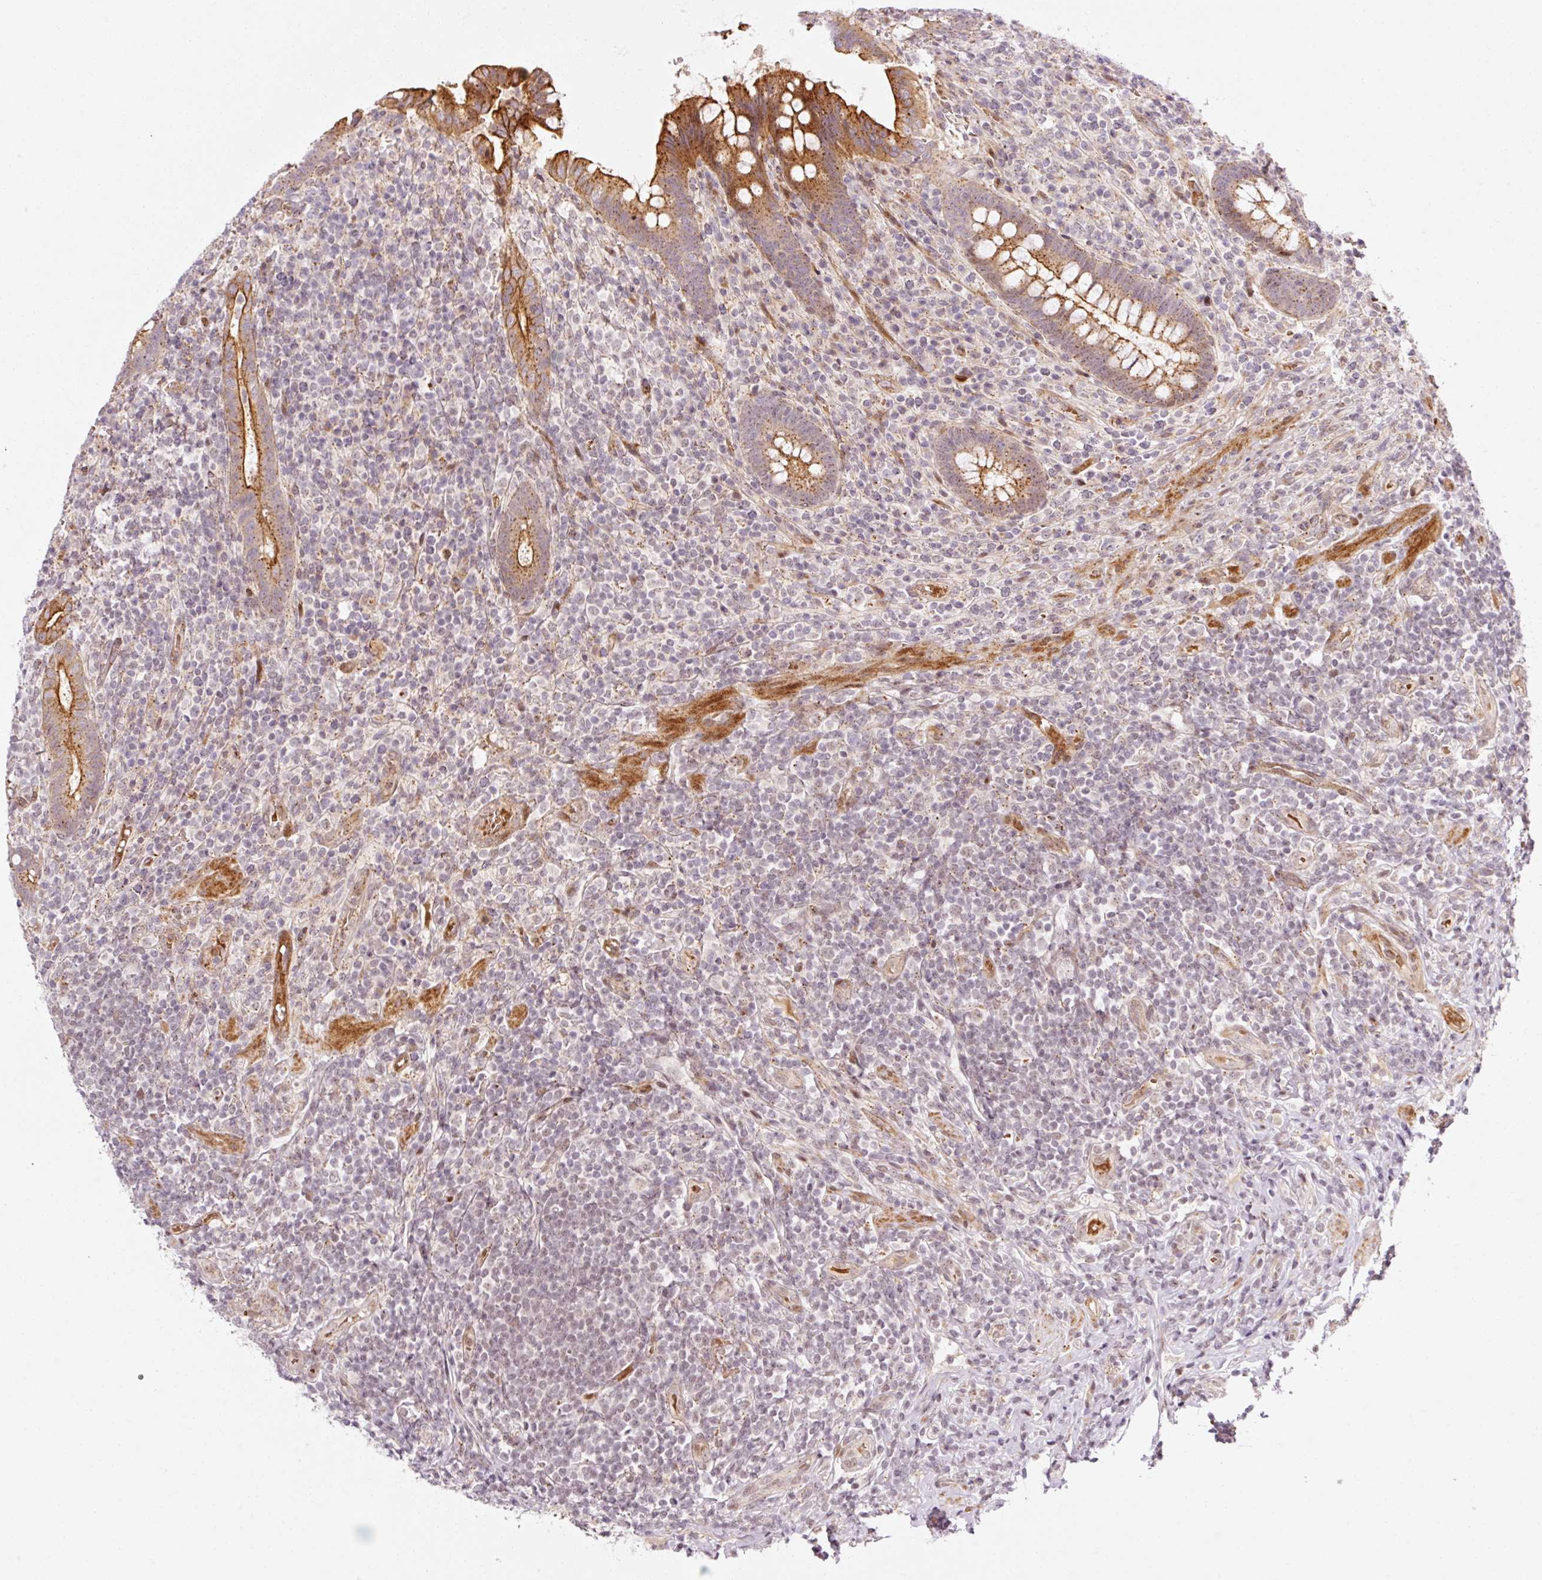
{"staining": {"intensity": "strong", "quantity": ">75%", "location": "cytoplasmic/membranous"}, "tissue": "appendix", "cell_type": "Glandular cells", "image_type": "normal", "snomed": [{"axis": "morphology", "description": "Normal tissue, NOS"}, {"axis": "topography", "description": "Appendix"}], "caption": "A photomicrograph of human appendix stained for a protein demonstrates strong cytoplasmic/membranous brown staining in glandular cells.", "gene": "ANKRD20A1", "patient": {"sex": "female", "age": 43}}